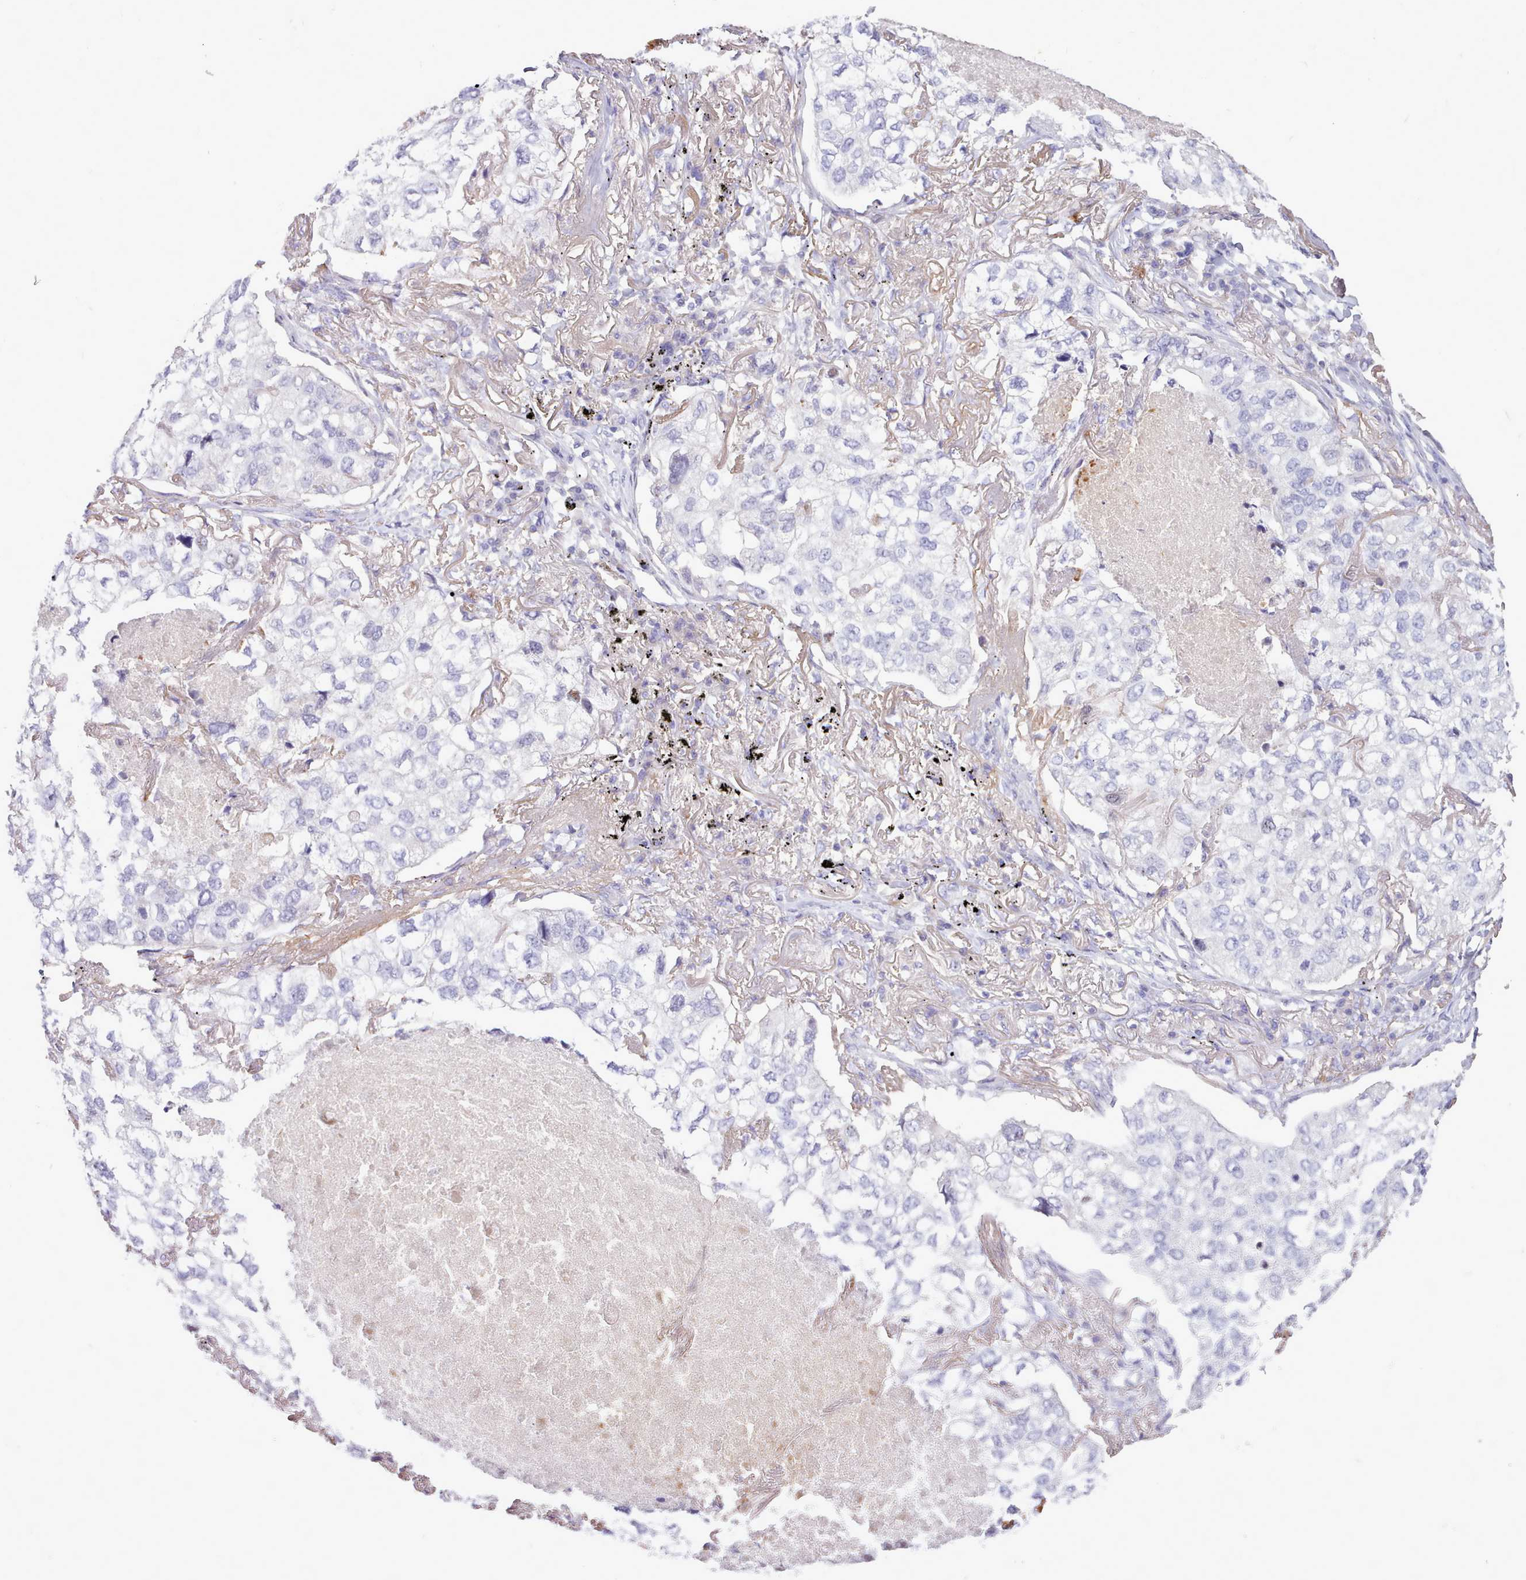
{"staining": {"intensity": "negative", "quantity": "none", "location": "none"}, "tissue": "lung cancer", "cell_type": "Tumor cells", "image_type": "cancer", "snomed": [{"axis": "morphology", "description": "Adenocarcinoma, NOS"}, {"axis": "topography", "description": "Lung"}], "caption": "This is an immunohistochemistry (IHC) photomicrograph of lung cancer (adenocarcinoma). There is no positivity in tumor cells.", "gene": "CYP2A13", "patient": {"sex": "male", "age": 65}}